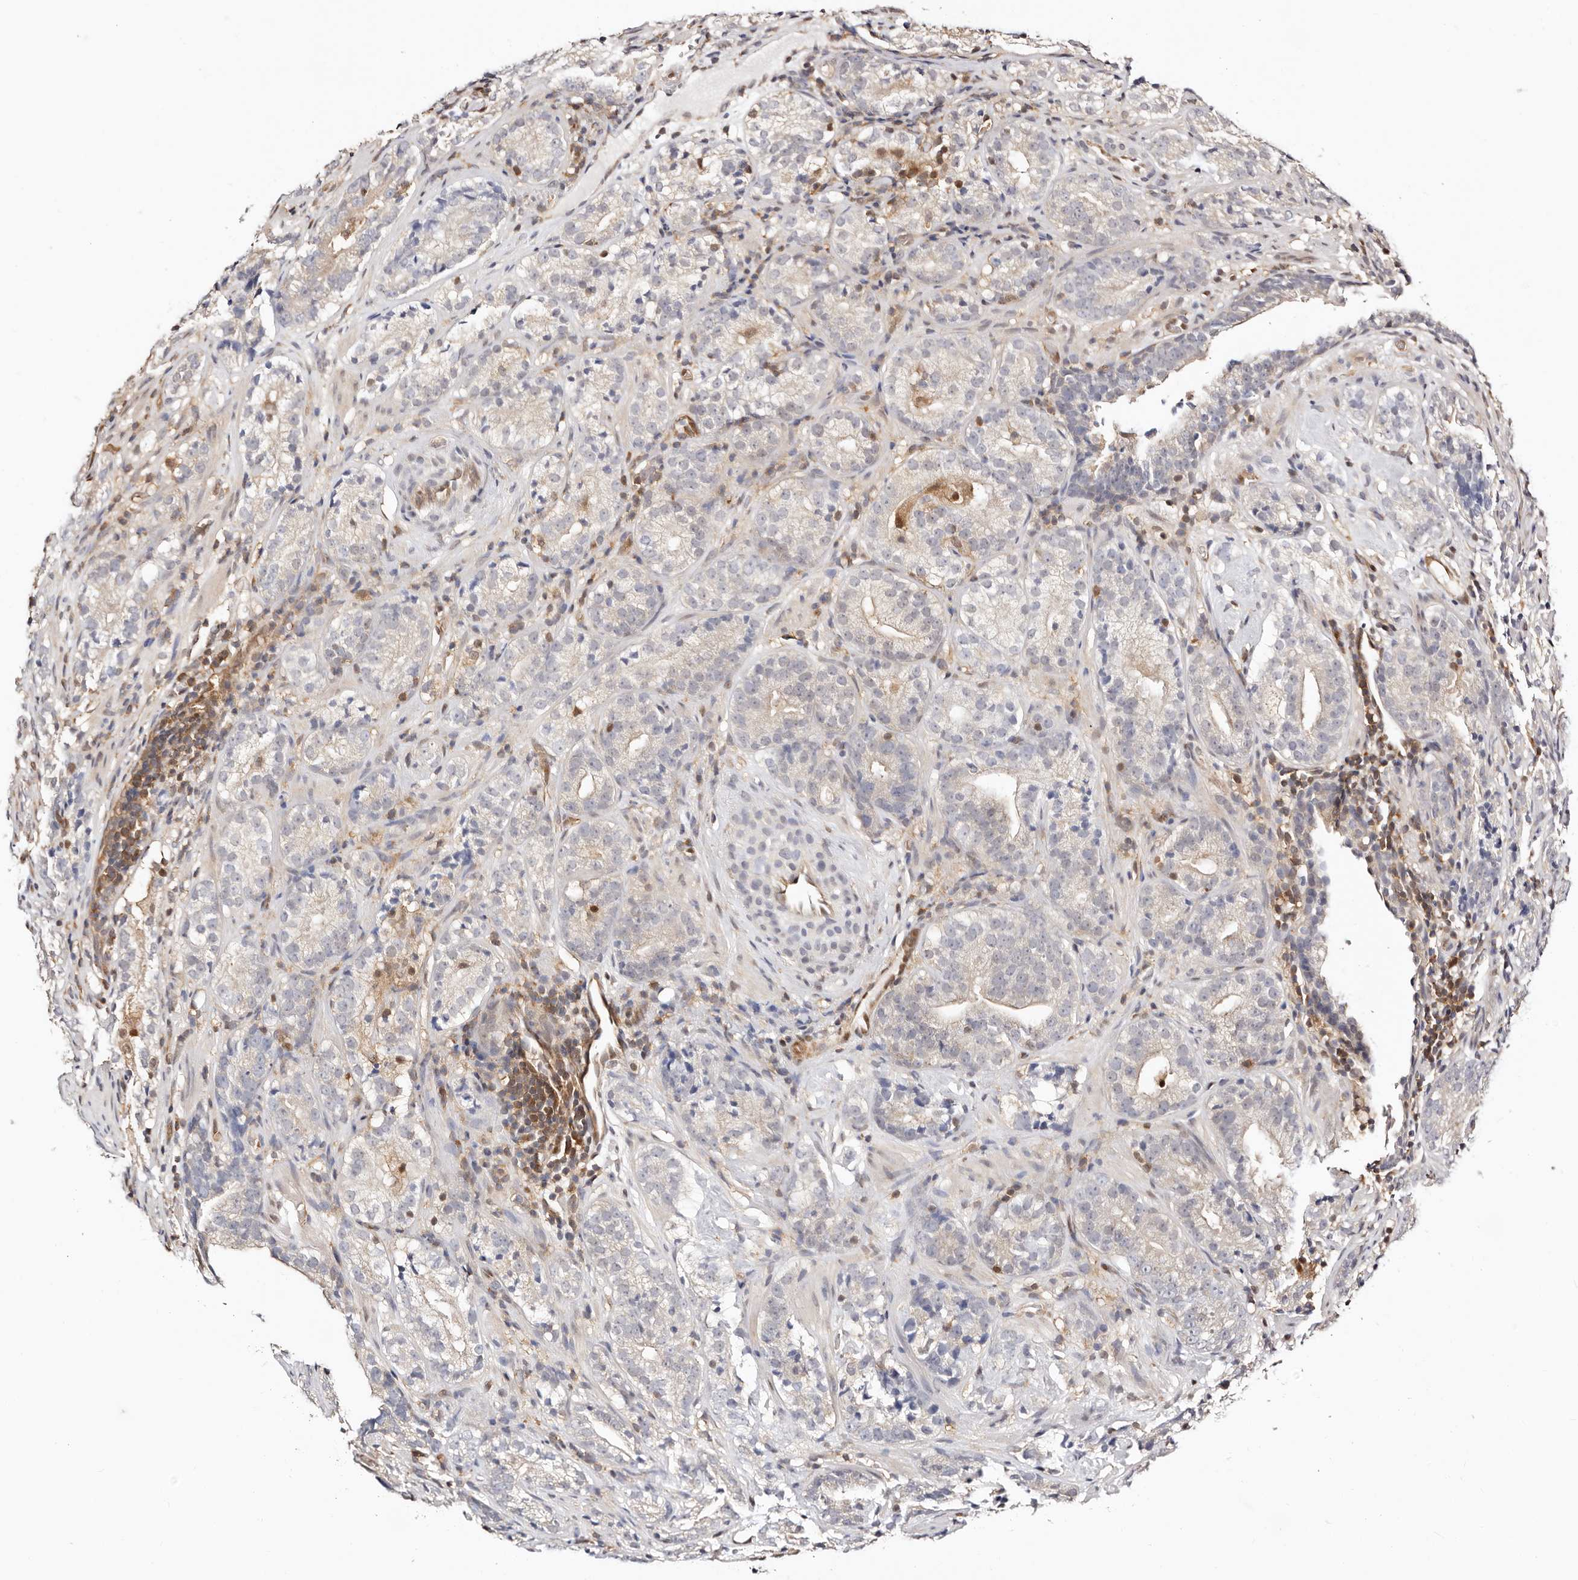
{"staining": {"intensity": "weak", "quantity": "<25%", "location": "cytoplasmic/membranous"}, "tissue": "prostate cancer", "cell_type": "Tumor cells", "image_type": "cancer", "snomed": [{"axis": "morphology", "description": "Adenocarcinoma, High grade"}, {"axis": "topography", "description": "Prostate"}], "caption": "This is an IHC histopathology image of human prostate cancer (adenocarcinoma (high-grade)). There is no expression in tumor cells.", "gene": "STAT5A", "patient": {"sex": "male", "age": 56}}